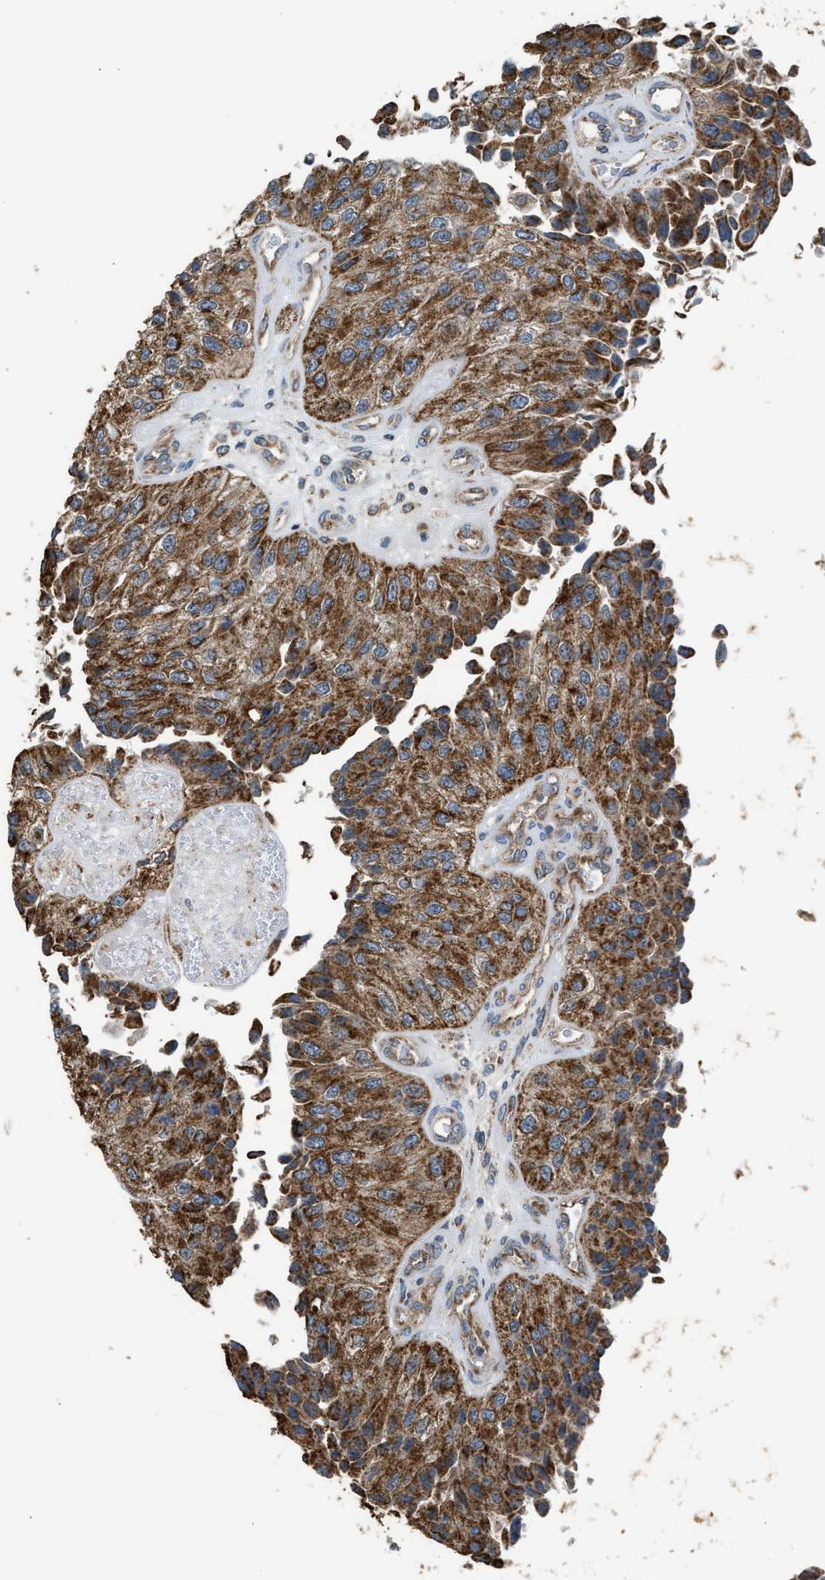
{"staining": {"intensity": "strong", "quantity": ">75%", "location": "cytoplasmic/membranous"}, "tissue": "urothelial cancer", "cell_type": "Tumor cells", "image_type": "cancer", "snomed": [{"axis": "morphology", "description": "Urothelial carcinoma, High grade"}, {"axis": "topography", "description": "Kidney"}, {"axis": "topography", "description": "Urinary bladder"}], "caption": "The histopathology image demonstrates immunohistochemical staining of urothelial cancer. There is strong cytoplasmic/membranous staining is present in about >75% of tumor cells. The protein is stained brown, and the nuclei are stained in blue (DAB (3,3'-diaminobenzidine) IHC with brightfield microscopy, high magnification).", "gene": "STARD3", "patient": {"sex": "male", "age": 77}}